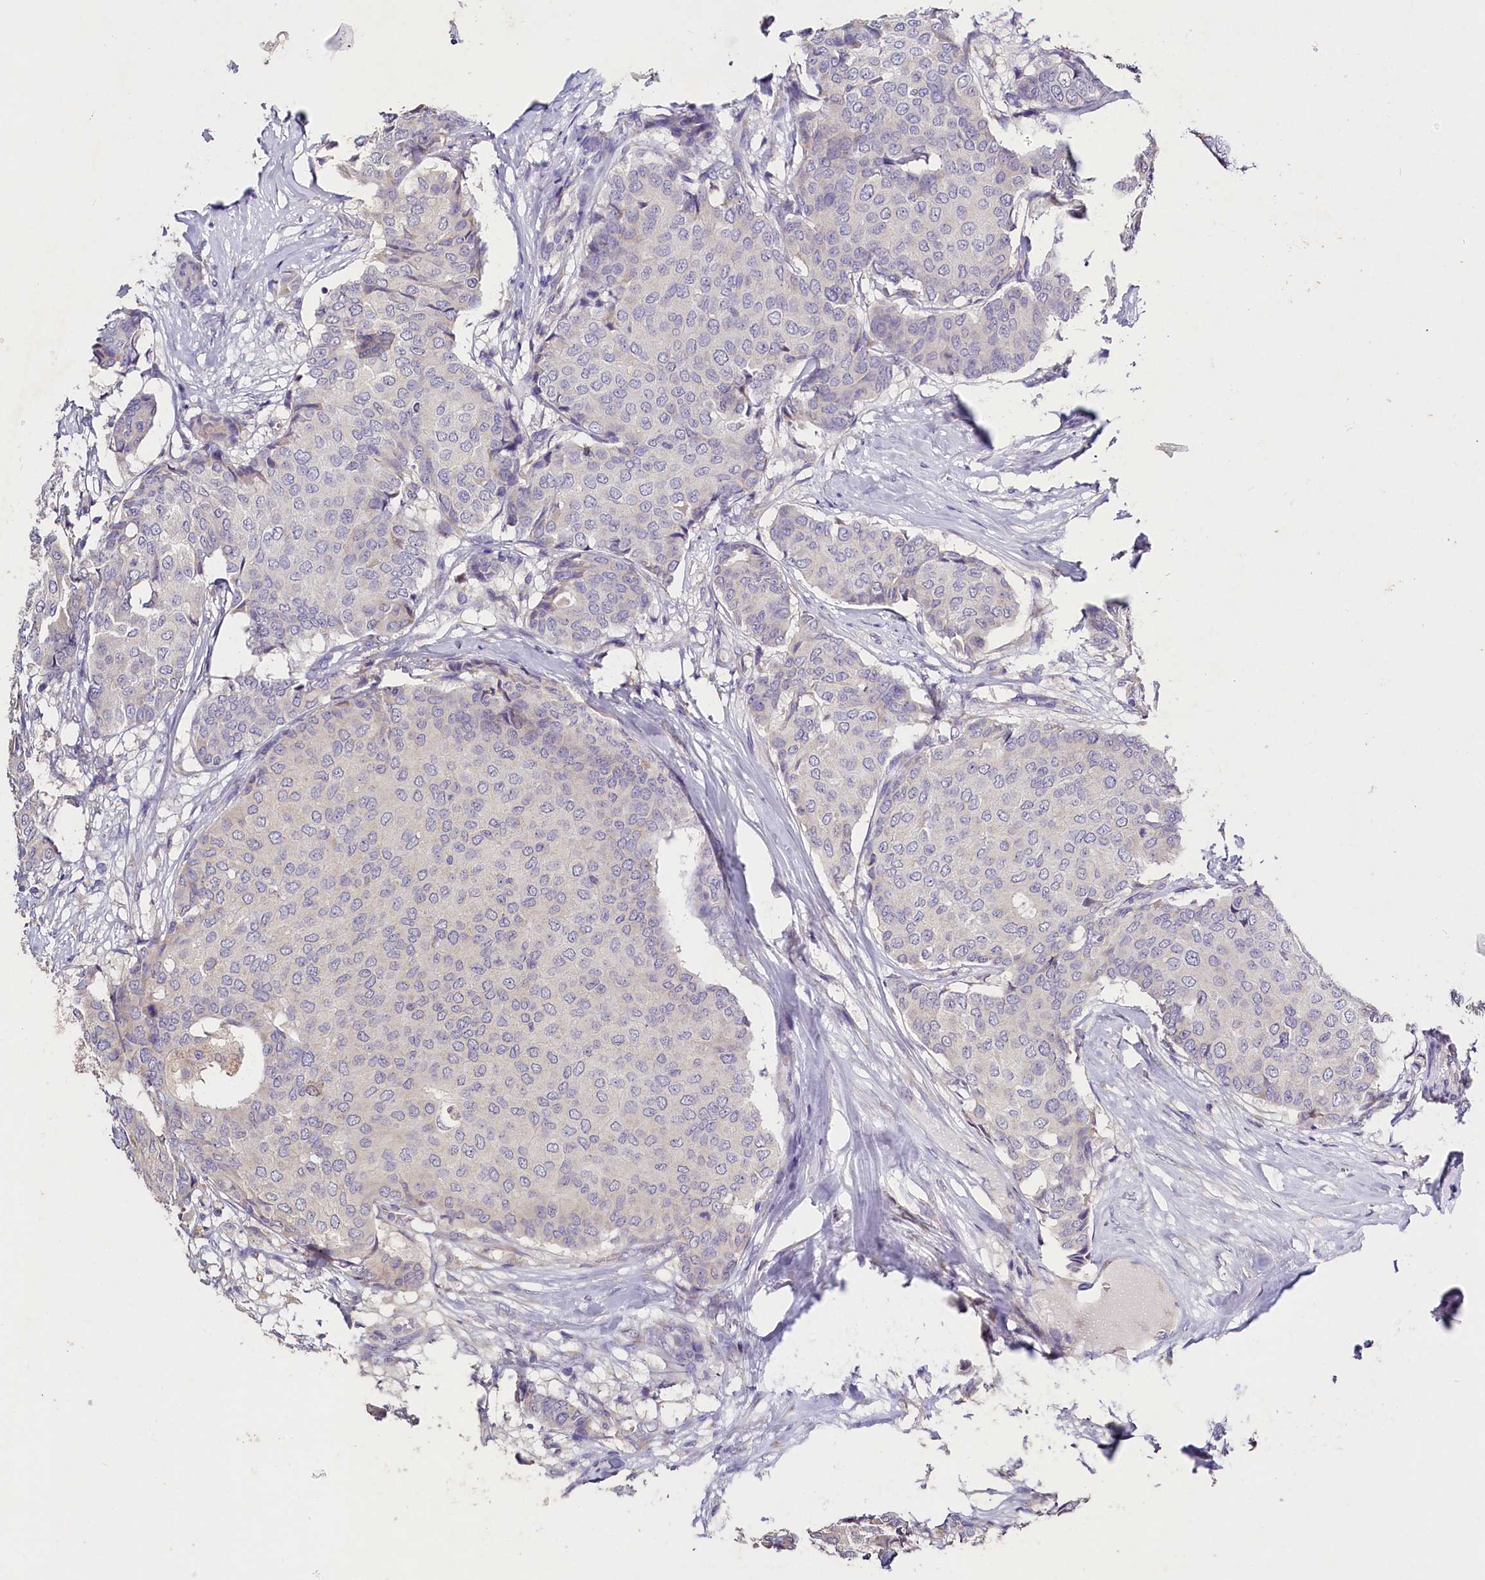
{"staining": {"intensity": "negative", "quantity": "none", "location": "none"}, "tissue": "breast cancer", "cell_type": "Tumor cells", "image_type": "cancer", "snomed": [{"axis": "morphology", "description": "Duct carcinoma"}, {"axis": "topography", "description": "Breast"}], "caption": "This is an immunohistochemistry micrograph of breast infiltrating ductal carcinoma. There is no expression in tumor cells.", "gene": "ST7L", "patient": {"sex": "female", "age": 75}}